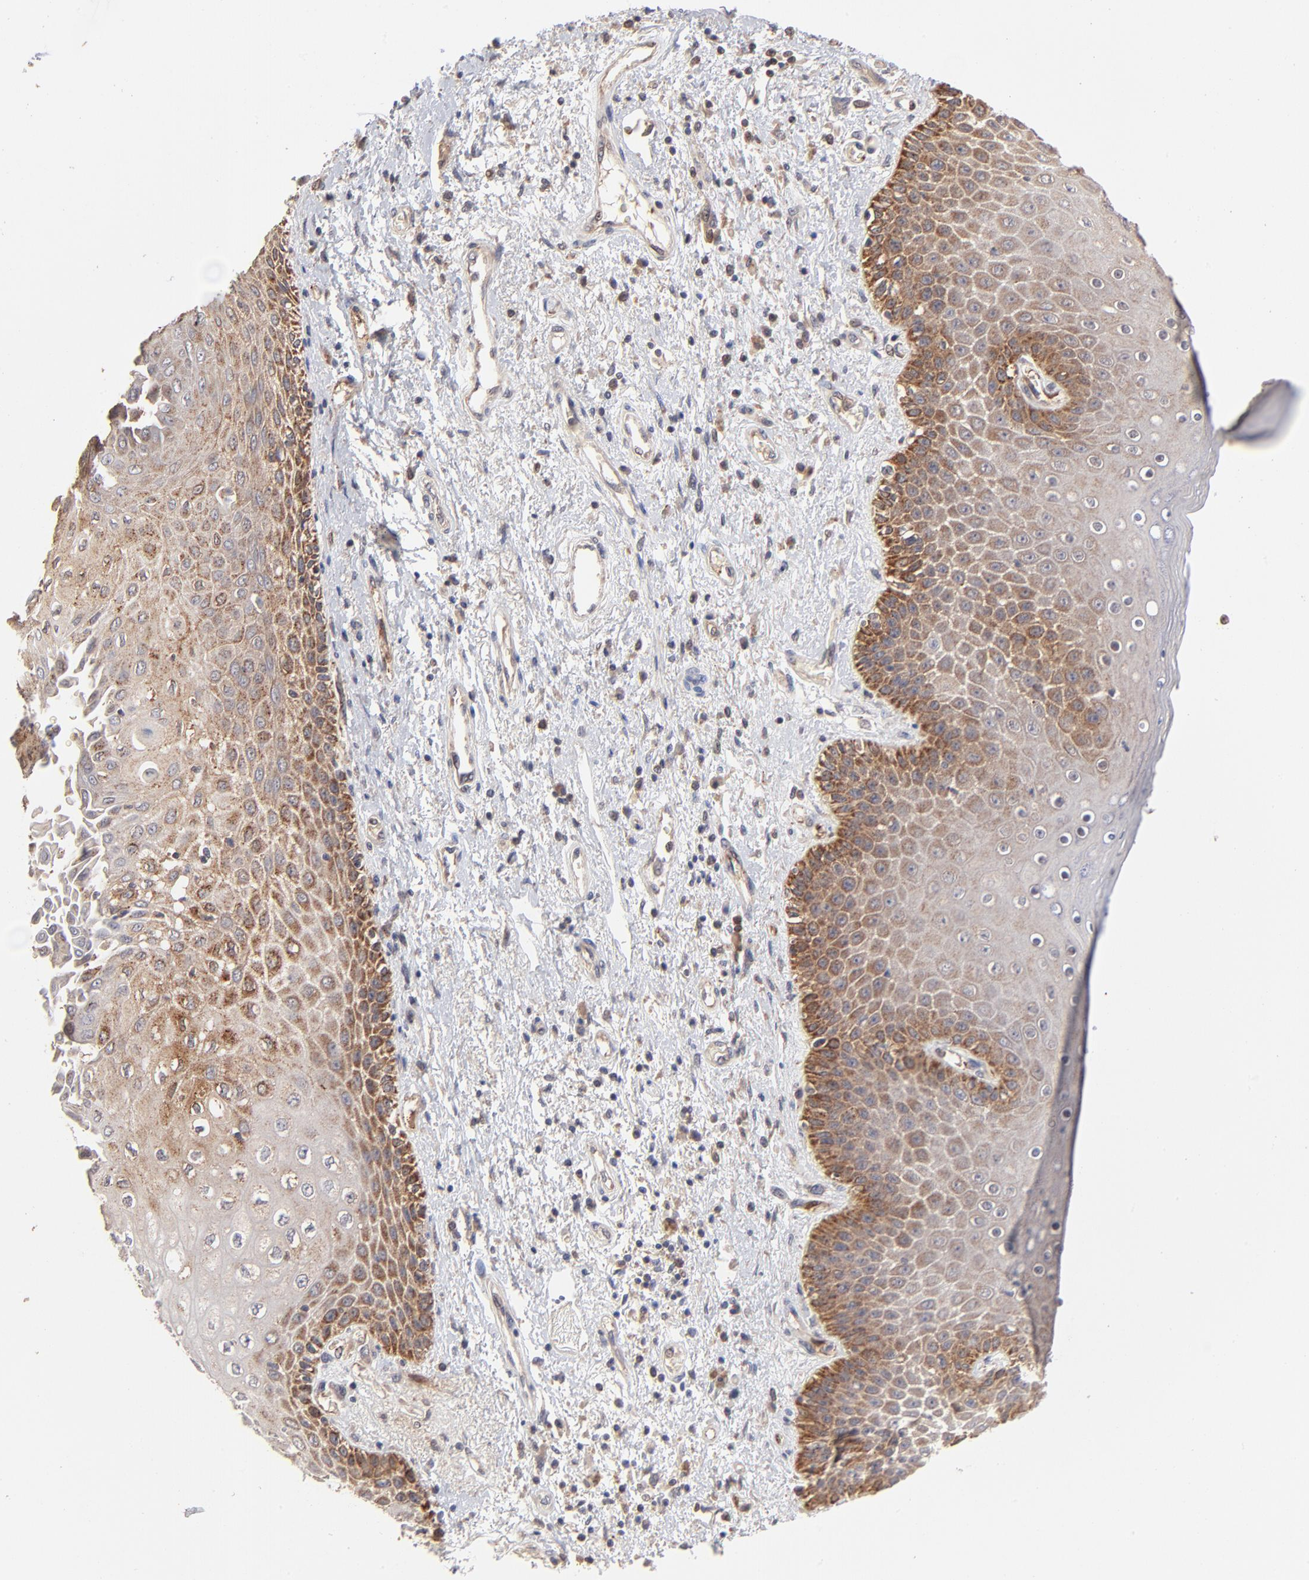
{"staining": {"intensity": "moderate", "quantity": "25%-75%", "location": "cytoplasmic/membranous"}, "tissue": "skin", "cell_type": "Epidermal cells", "image_type": "normal", "snomed": [{"axis": "morphology", "description": "Normal tissue, NOS"}, {"axis": "topography", "description": "Anal"}], "caption": "The histopathology image demonstrates immunohistochemical staining of unremarkable skin. There is moderate cytoplasmic/membranous expression is identified in about 25%-75% of epidermal cells. (Brightfield microscopy of DAB IHC at high magnification).", "gene": "IVNS1ABP", "patient": {"sex": "female", "age": 46}}